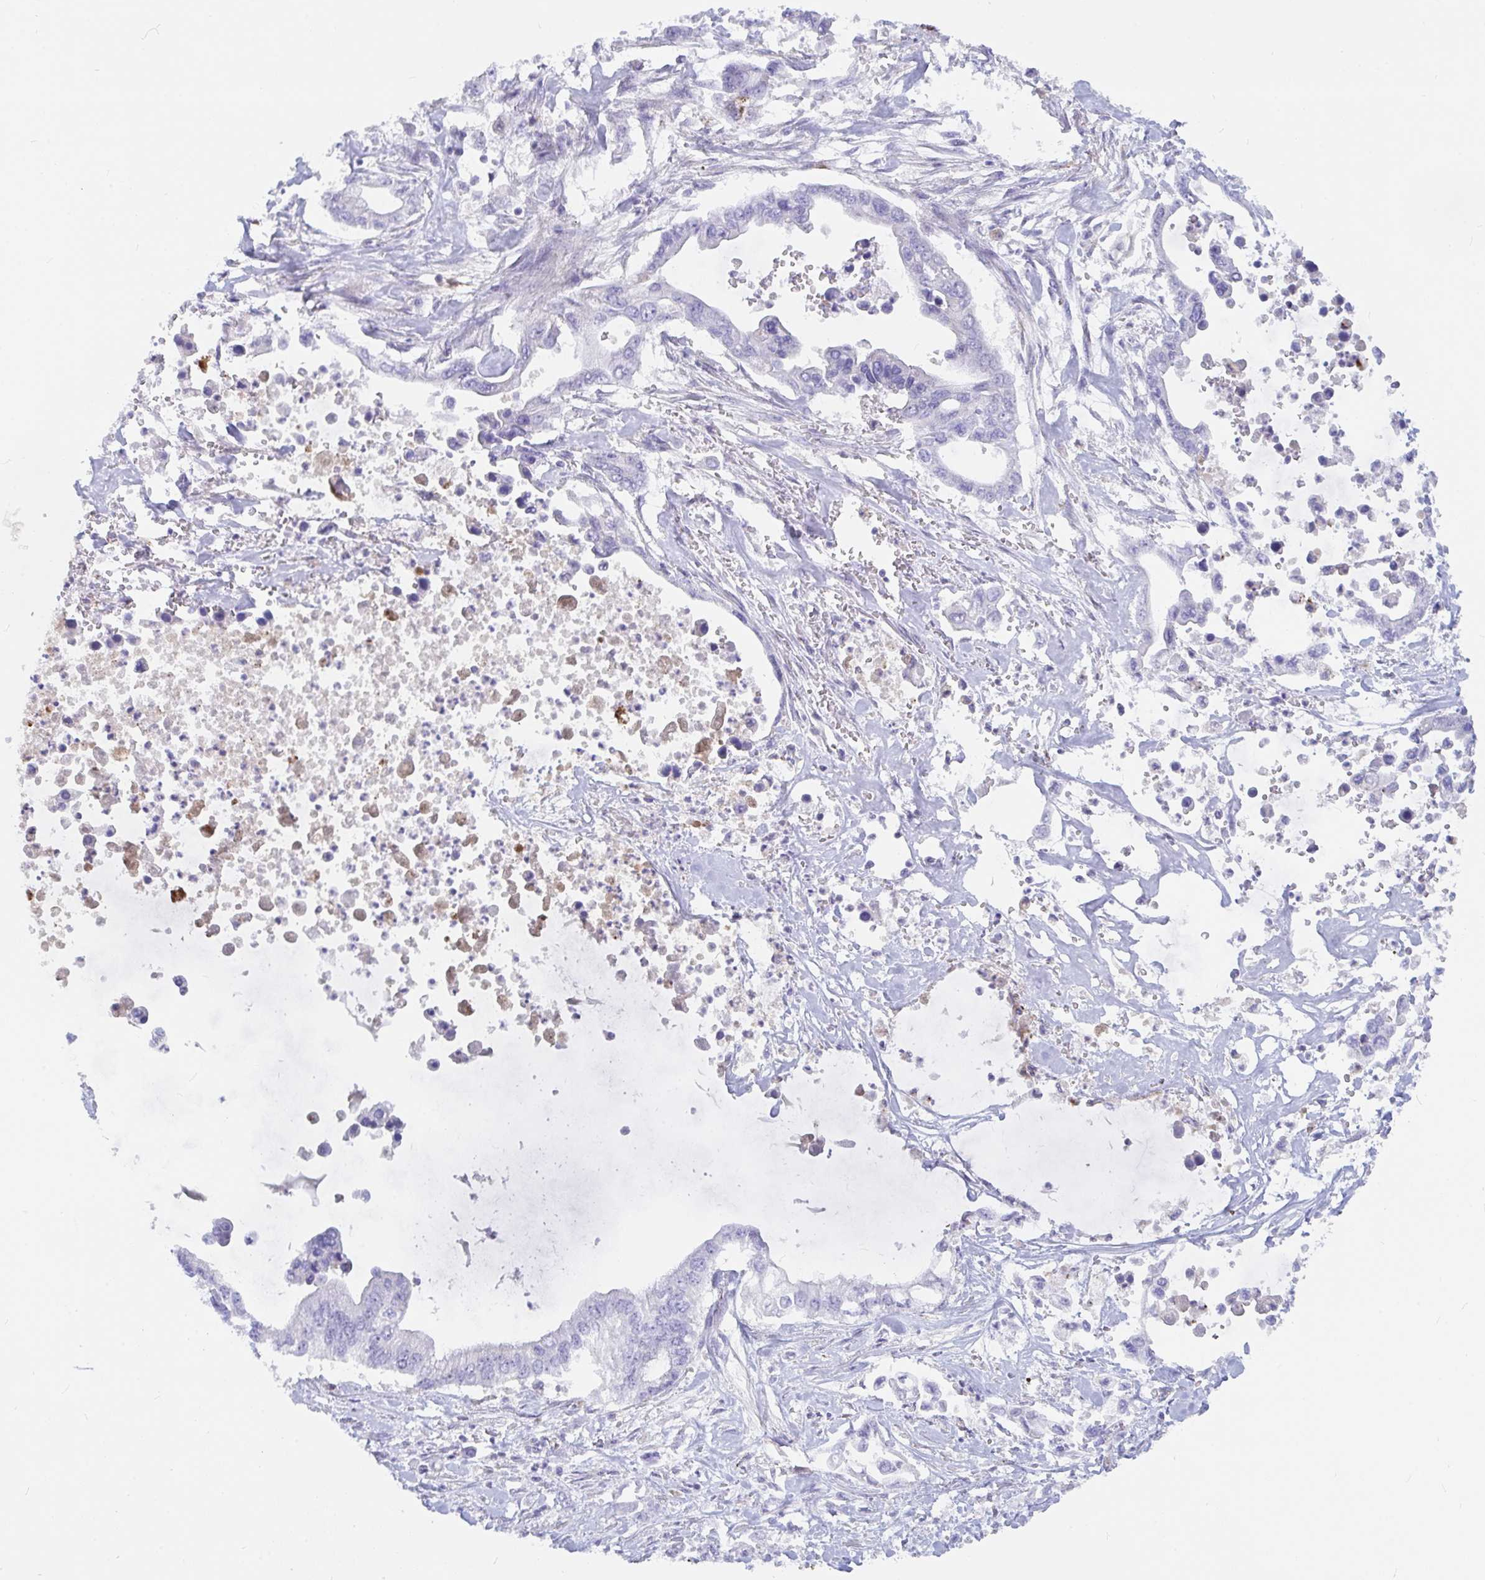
{"staining": {"intensity": "negative", "quantity": "none", "location": "none"}, "tissue": "pancreatic cancer", "cell_type": "Tumor cells", "image_type": "cancer", "snomed": [{"axis": "morphology", "description": "Adenocarcinoma, NOS"}, {"axis": "topography", "description": "Pancreas"}], "caption": "This is a image of immunohistochemistry staining of pancreatic adenocarcinoma, which shows no positivity in tumor cells. (DAB (3,3'-diaminobenzidine) immunohistochemistry, high magnification).", "gene": "FAM156B", "patient": {"sex": "male", "age": 61}}